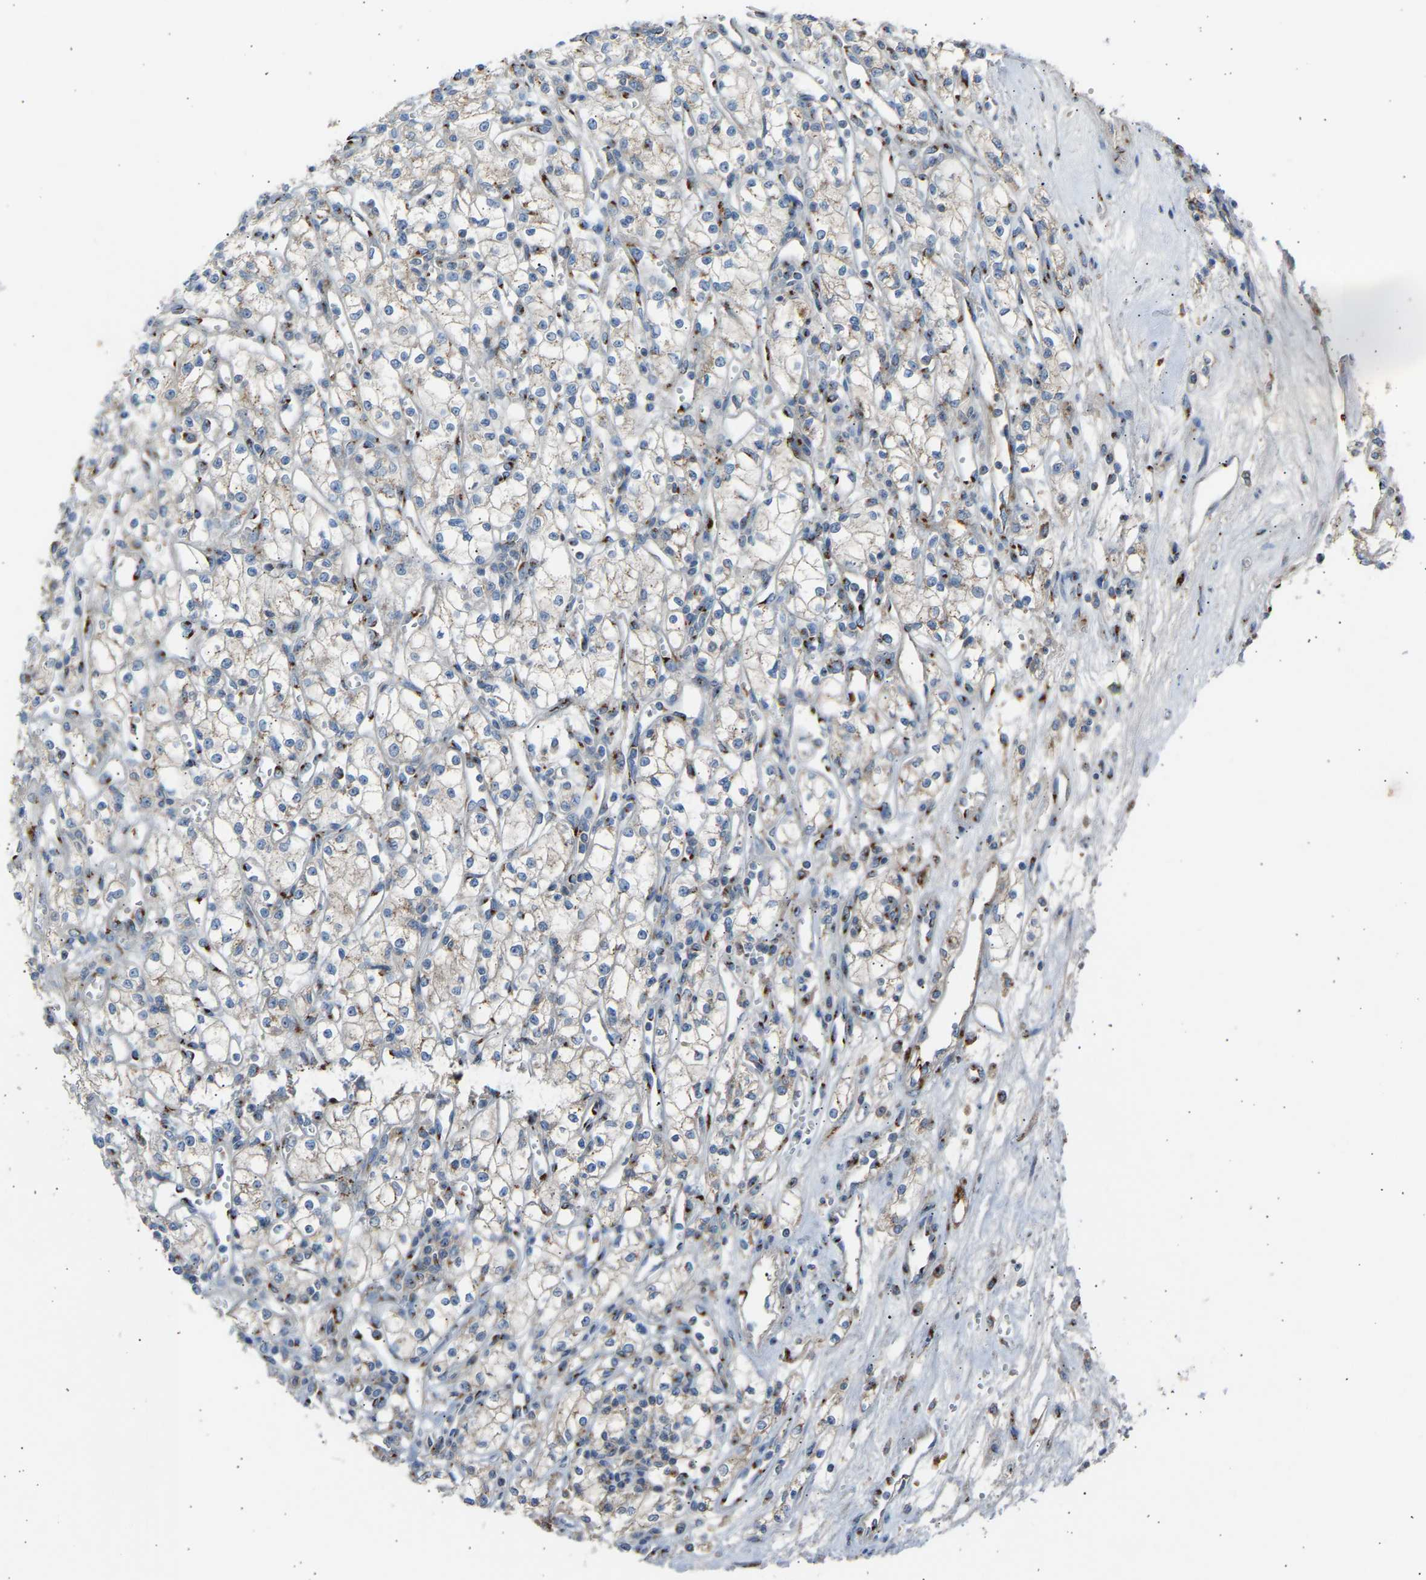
{"staining": {"intensity": "moderate", "quantity": "<25%", "location": "cytoplasmic/membranous"}, "tissue": "renal cancer", "cell_type": "Tumor cells", "image_type": "cancer", "snomed": [{"axis": "morphology", "description": "Adenocarcinoma, NOS"}, {"axis": "topography", "description": "Kidney"}], "caption": "IHC staining of renal cancer (adenocarcinoma), which exhibits low levels of moderate cytoplasmic/membranous expression in approximately <25% of tumor cells indicating moderate cytoplasmic/membranous protein positivity. The staining was performed using DAB (brown) for protein detection and nuclei were counterstained in hematoxylin (blue).", "gene": "CYREN", "patient": {"sex": "male", "age": 59}}